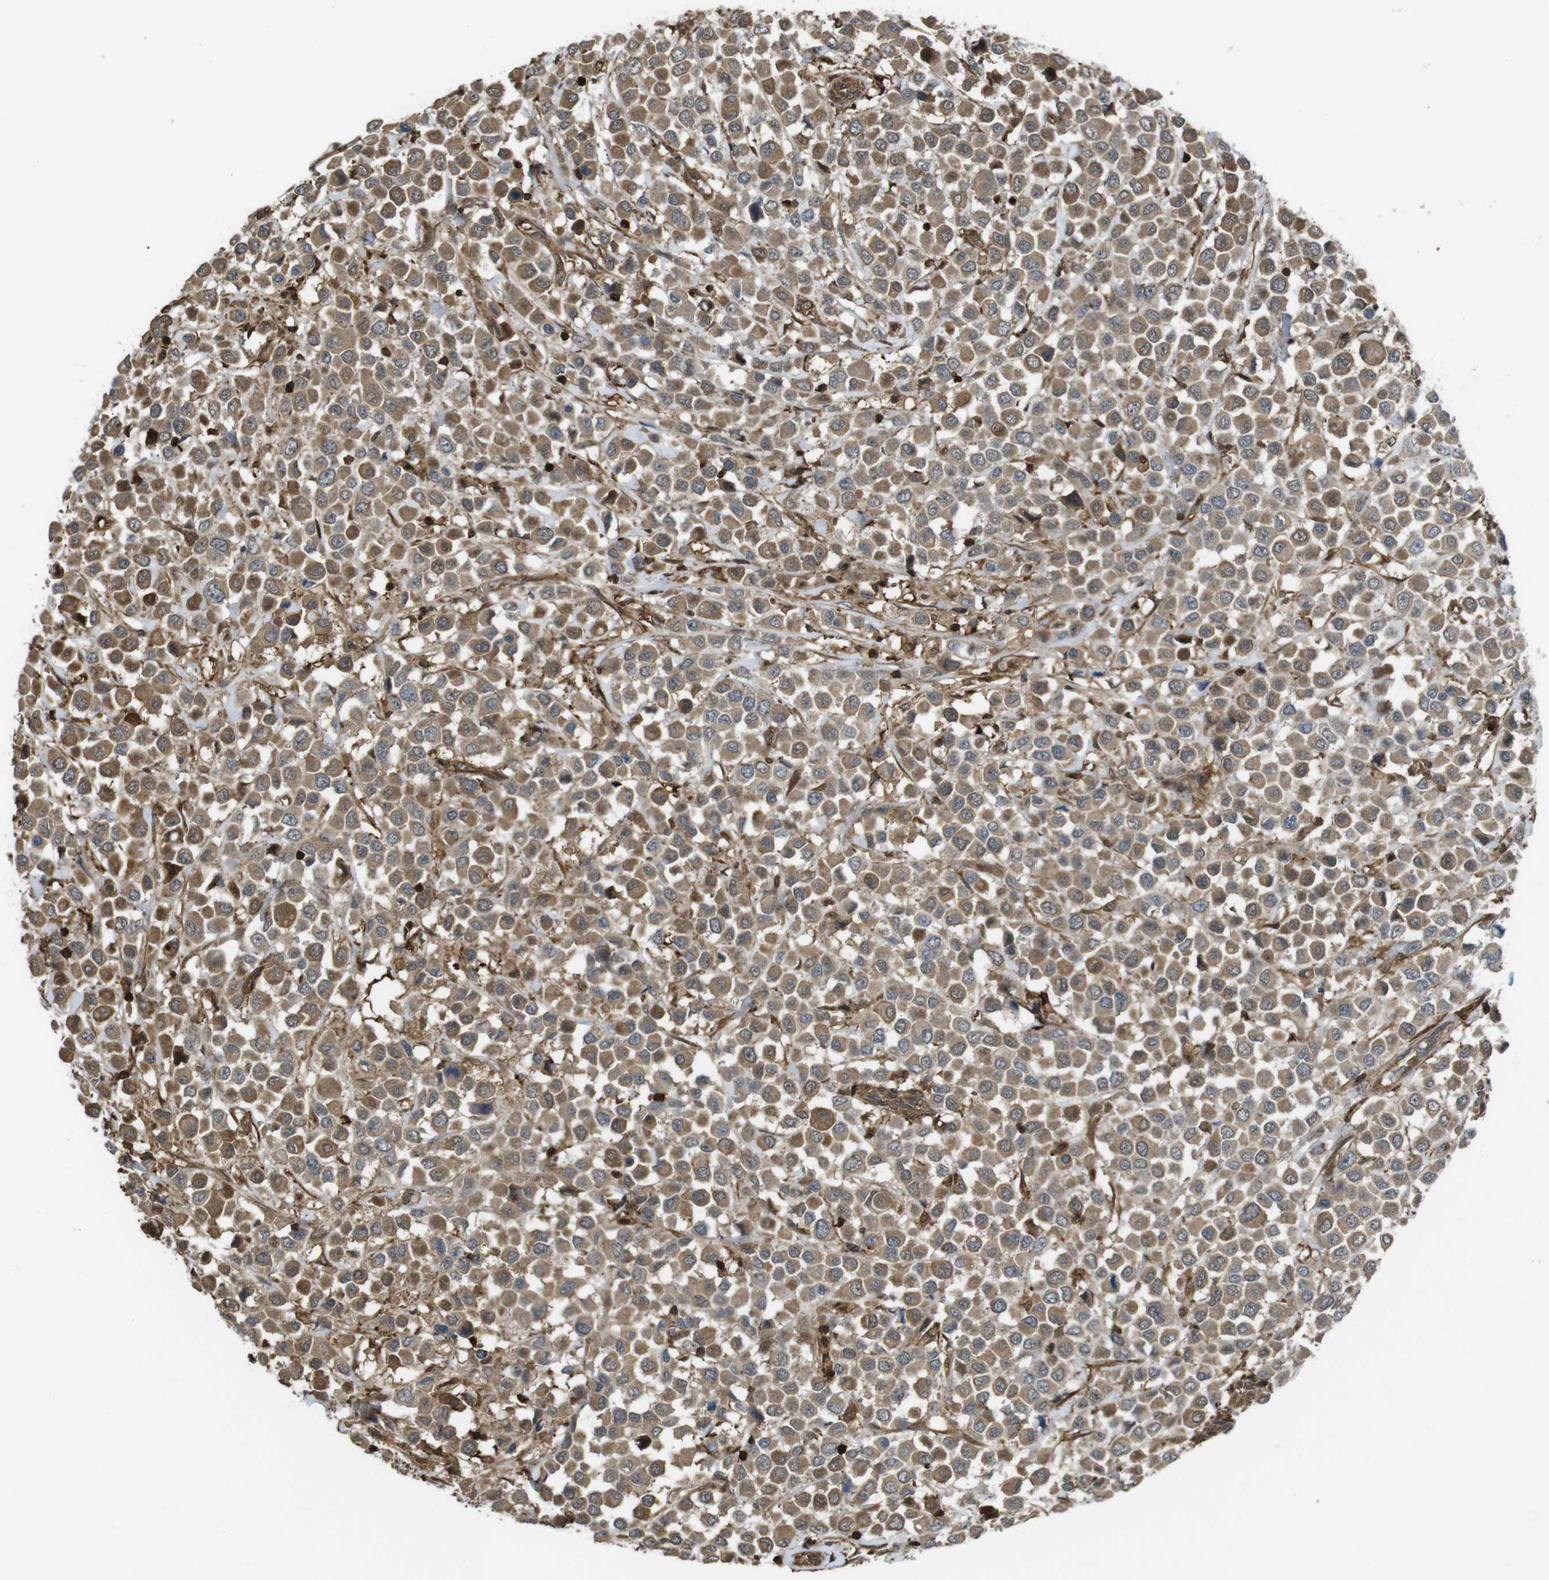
{"staining": {"intensity": "moderate", "quantity": ">75%", "location": "cytoplasmic/membranous"}, "tissue": "breast cancer", "cell_type": "Tumor cells", "image_type": "cancer", "snomed": [{"axis": "morphology", "description": "Duct carcinoma"}, {"axis": "topography", "description": "Breast"}], "caption": "Breast cancer stained for a protein (brown) displays moderate cytoplasmic/membranous positive expression in approximately >75% of tumor cells.", "gene": "ARHGDIA", "patient": {"sex": "female", "age": 61}}